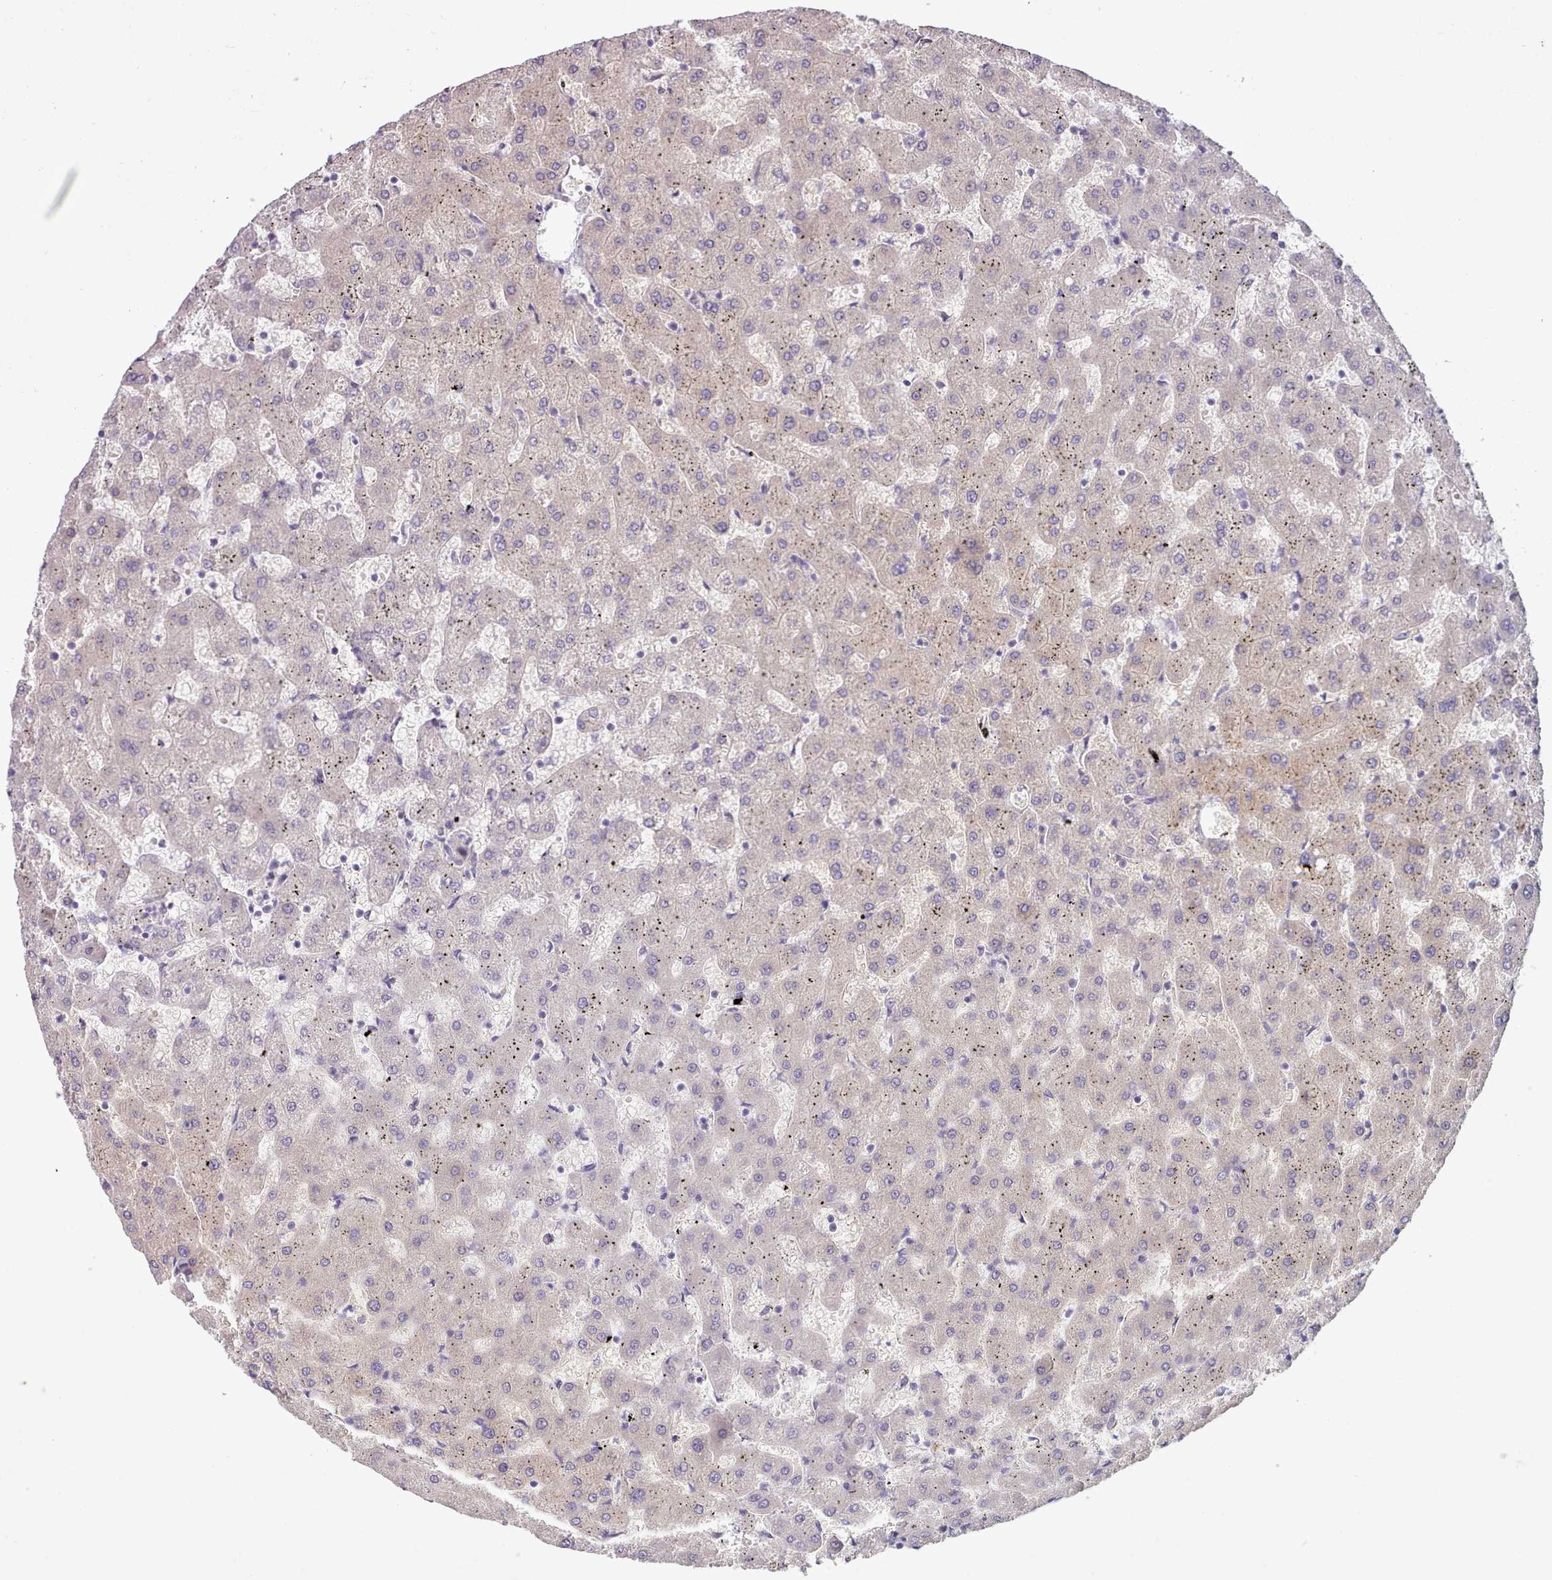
{"staining": {"intensity": "negative", "quantity": "none", "location": "none"}, "tissue": "liver", "cell_type": "Cholangiocytes", "image_type": "normal", "snomed": [{"axis": "morphology", "description": "Normal tissue, NOS"}, {"axis": "topography", "description": "Liver"}], "caption": "Cholangiocytes show no significant protein expression in unremarkable liver. (DAB (3,3'-diaminobenzidine) immunohistochemistry (IHC), high magnification).", "gene": "DPF1", "patient": {"sex": "female", "age": 63}}